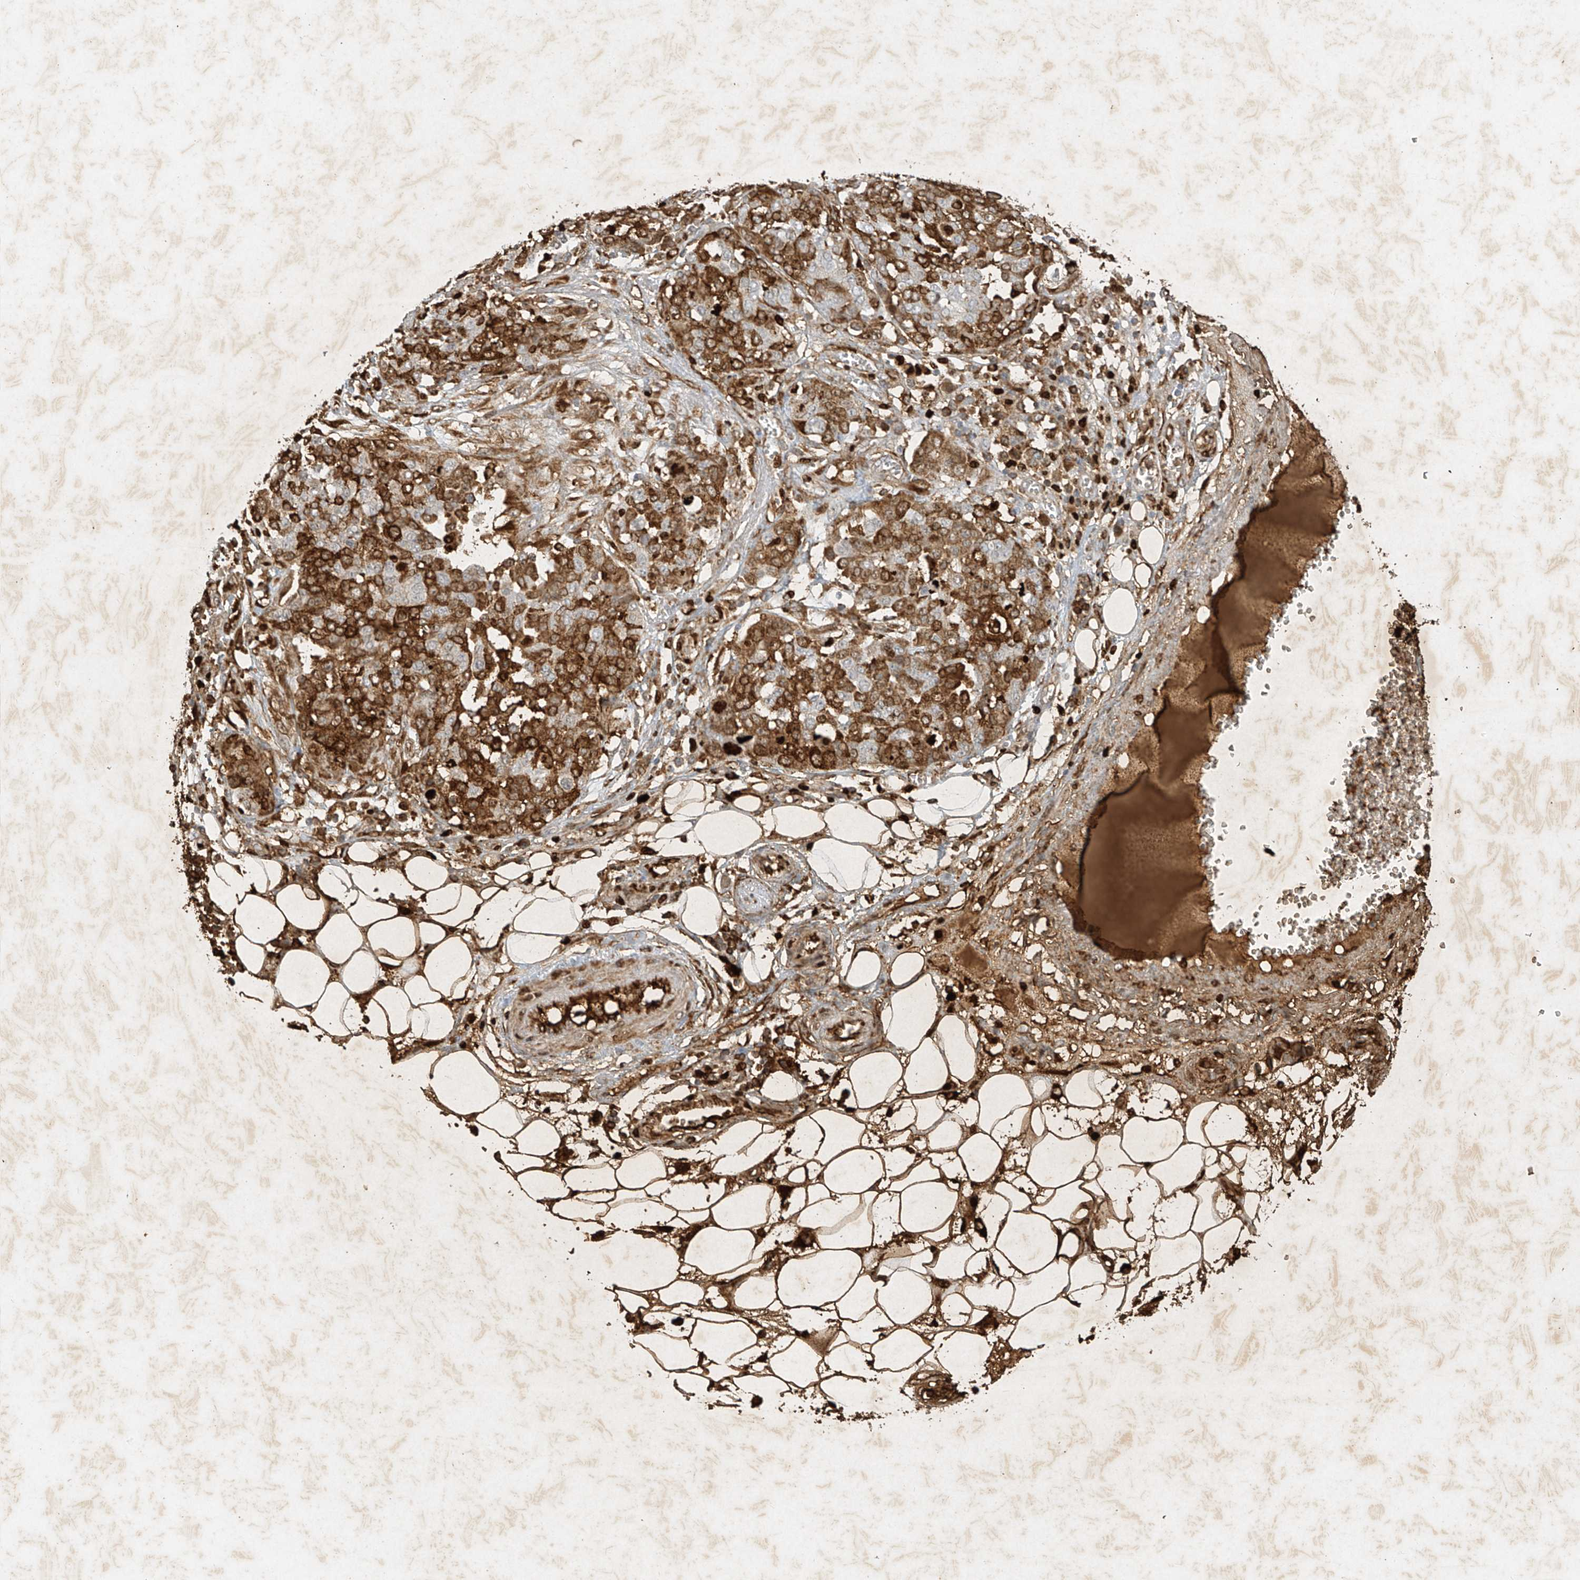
{"staining": {"intensity": "moderate", "quantity": ">75%", "location": "cytoplasmic/membranous,nuclear"}, "tissue": "ovarian cancer", "cell_type": "Tumor cells", "image_type": "cancer", "snomed": [{"axis": "morphology", "description": "Cystadenocarcinoma, serous, NOS"}, {"axis": "topography", "description": "Soft tissue"}, {"axis": "topography", "description": "Ovary"}], "caption": "About >75% of tumor cells in human ovarian cancer (serous cystadenocarcinoma) show moderate cytoplasmic/membranous and nuclear protein positivity as visualized by brown immunohistochemical staining.", "gene": "ATRIP", "patient": {"sex": "female", "age": 57}}